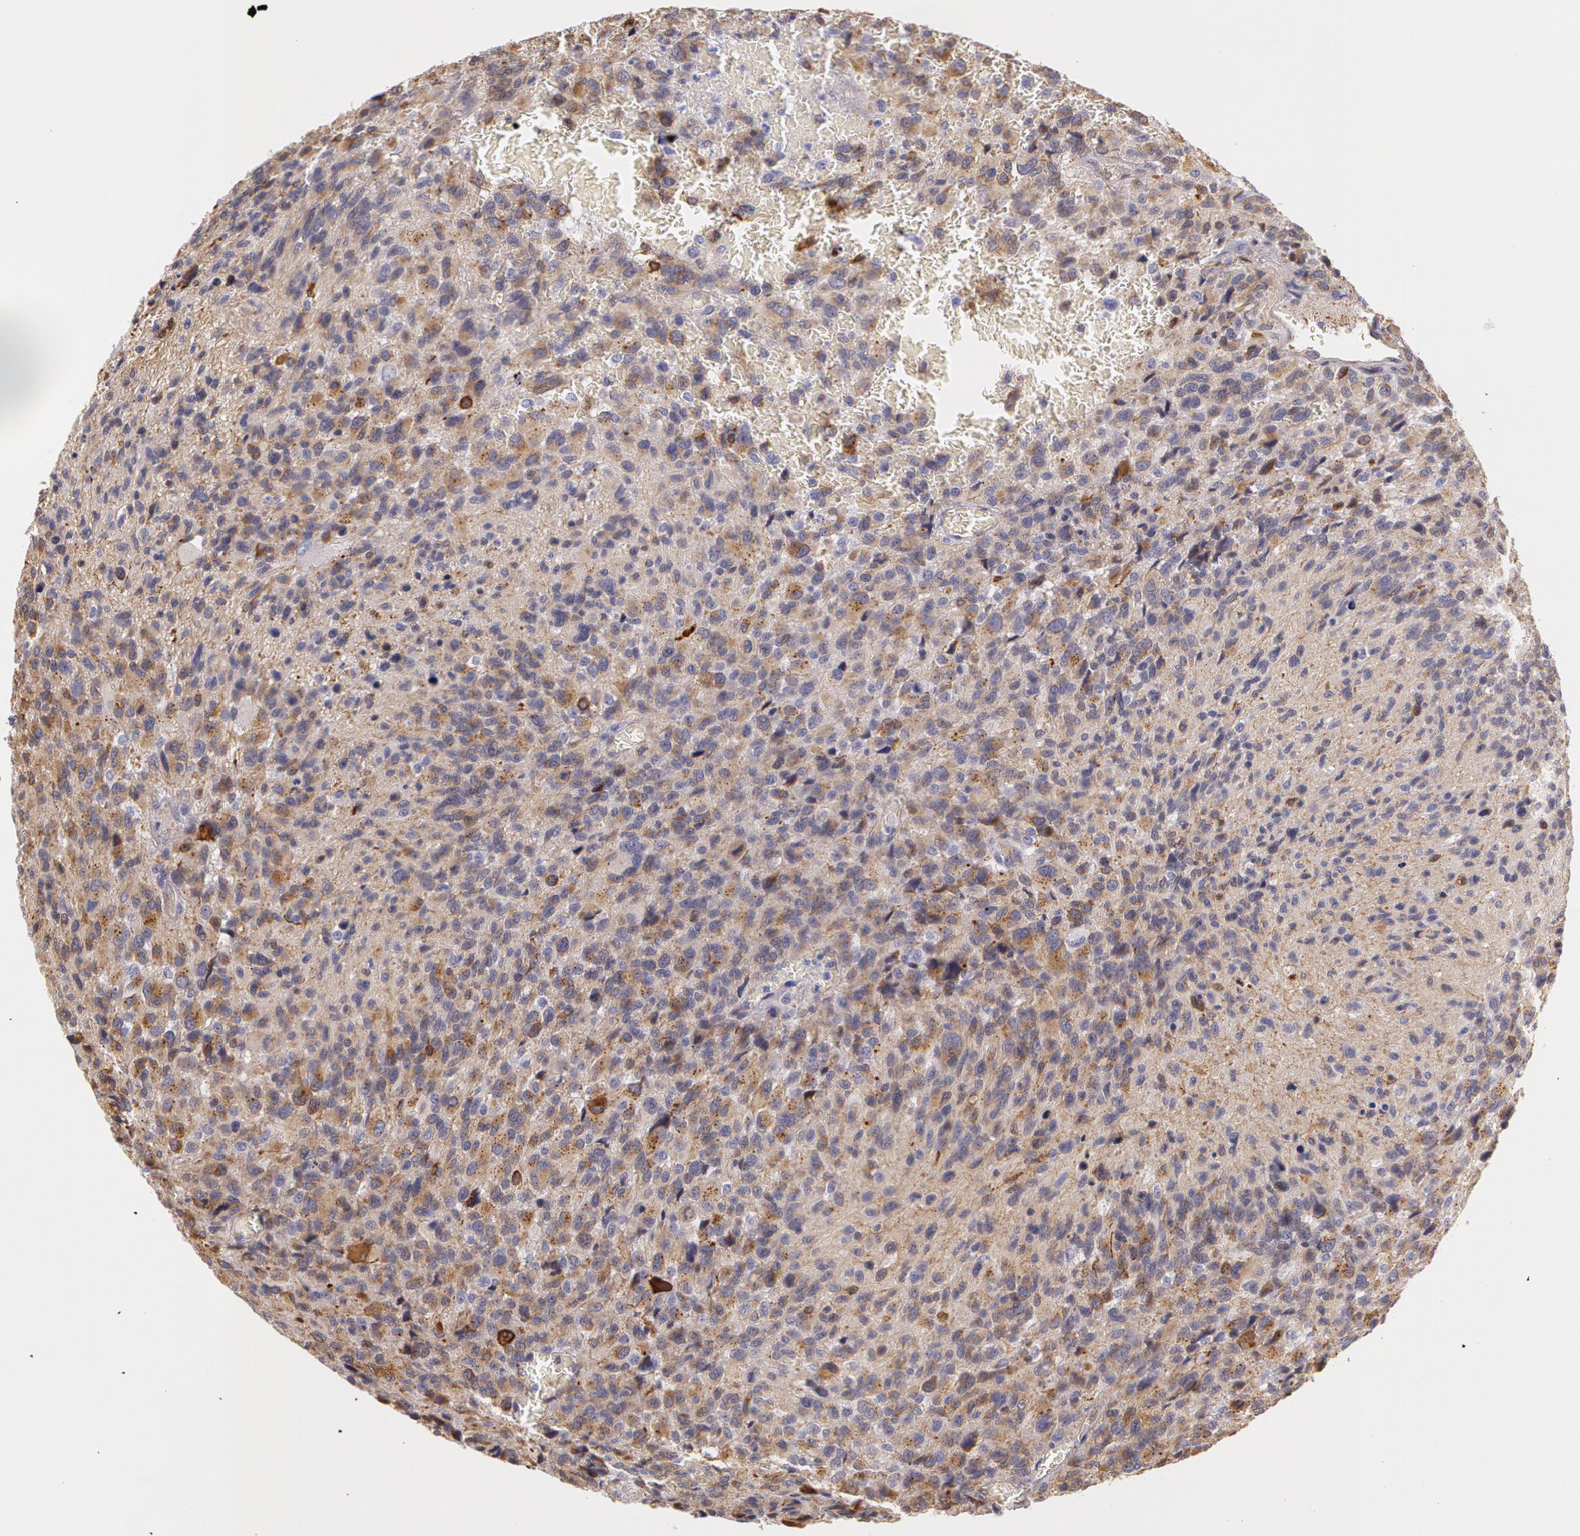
{"staining": {"intensity": "moderate", "quantity": ">75%", "location": "cytoplasmic/membranous"}, "tissue": "glioma", "cell_type": "Tumor cells", "image_type": "cancer", "snomed": [{"axis": "morphology", "description": "Glioma, malignant, High grade"}, {"axis": "topography", "description": "Brain"}], "caption": "The photomicrograph displays a brown stain indicating the presence of a protein in the cytoplasmic/membranous of tumor cells in malignant glioma (high-grade).", "gene": "APP", "patient": {"sex": "male", "age": 69}}